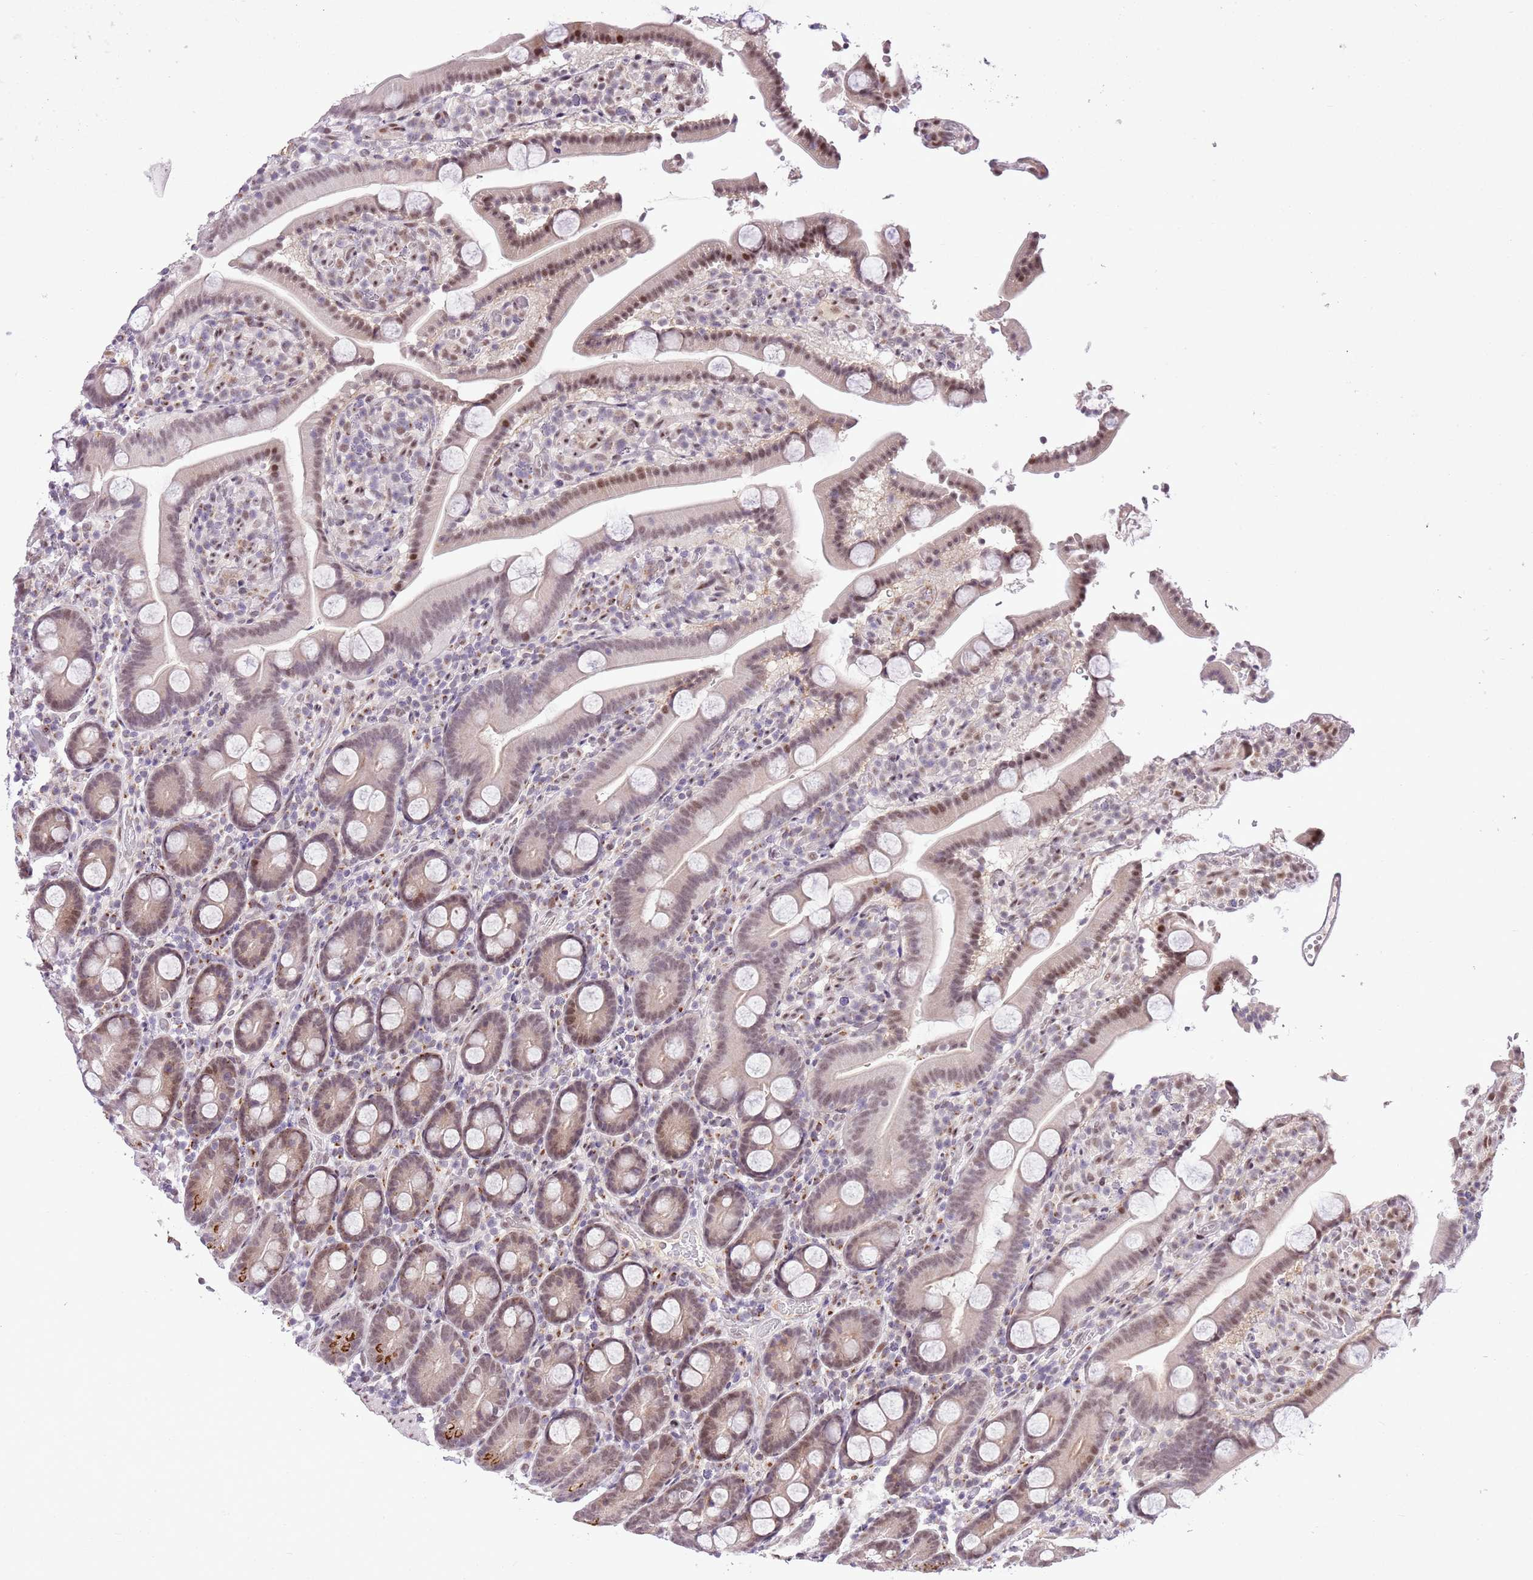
{"staining": {"intensity": "moderate", "quantity": "<25%", "location": "cytoplasmic/membranous,nuclear"}, "tissue": "duodenum", "cell_type": "Glandular cells", "image_type": "normal", "snomed": [{"axis": "morphology", "description": "Normal tissue, NOS"}, {"axis": "topography", "description": "Duodenum"}], "caption": "Protein expression analysis of benign human duodenum reveals moderate cytoplasmic/membranous,nuclear staining in approximately <25% of glandular cells.", "gene": "NACC2", "patient": {"sex": "male", "age": 55}}